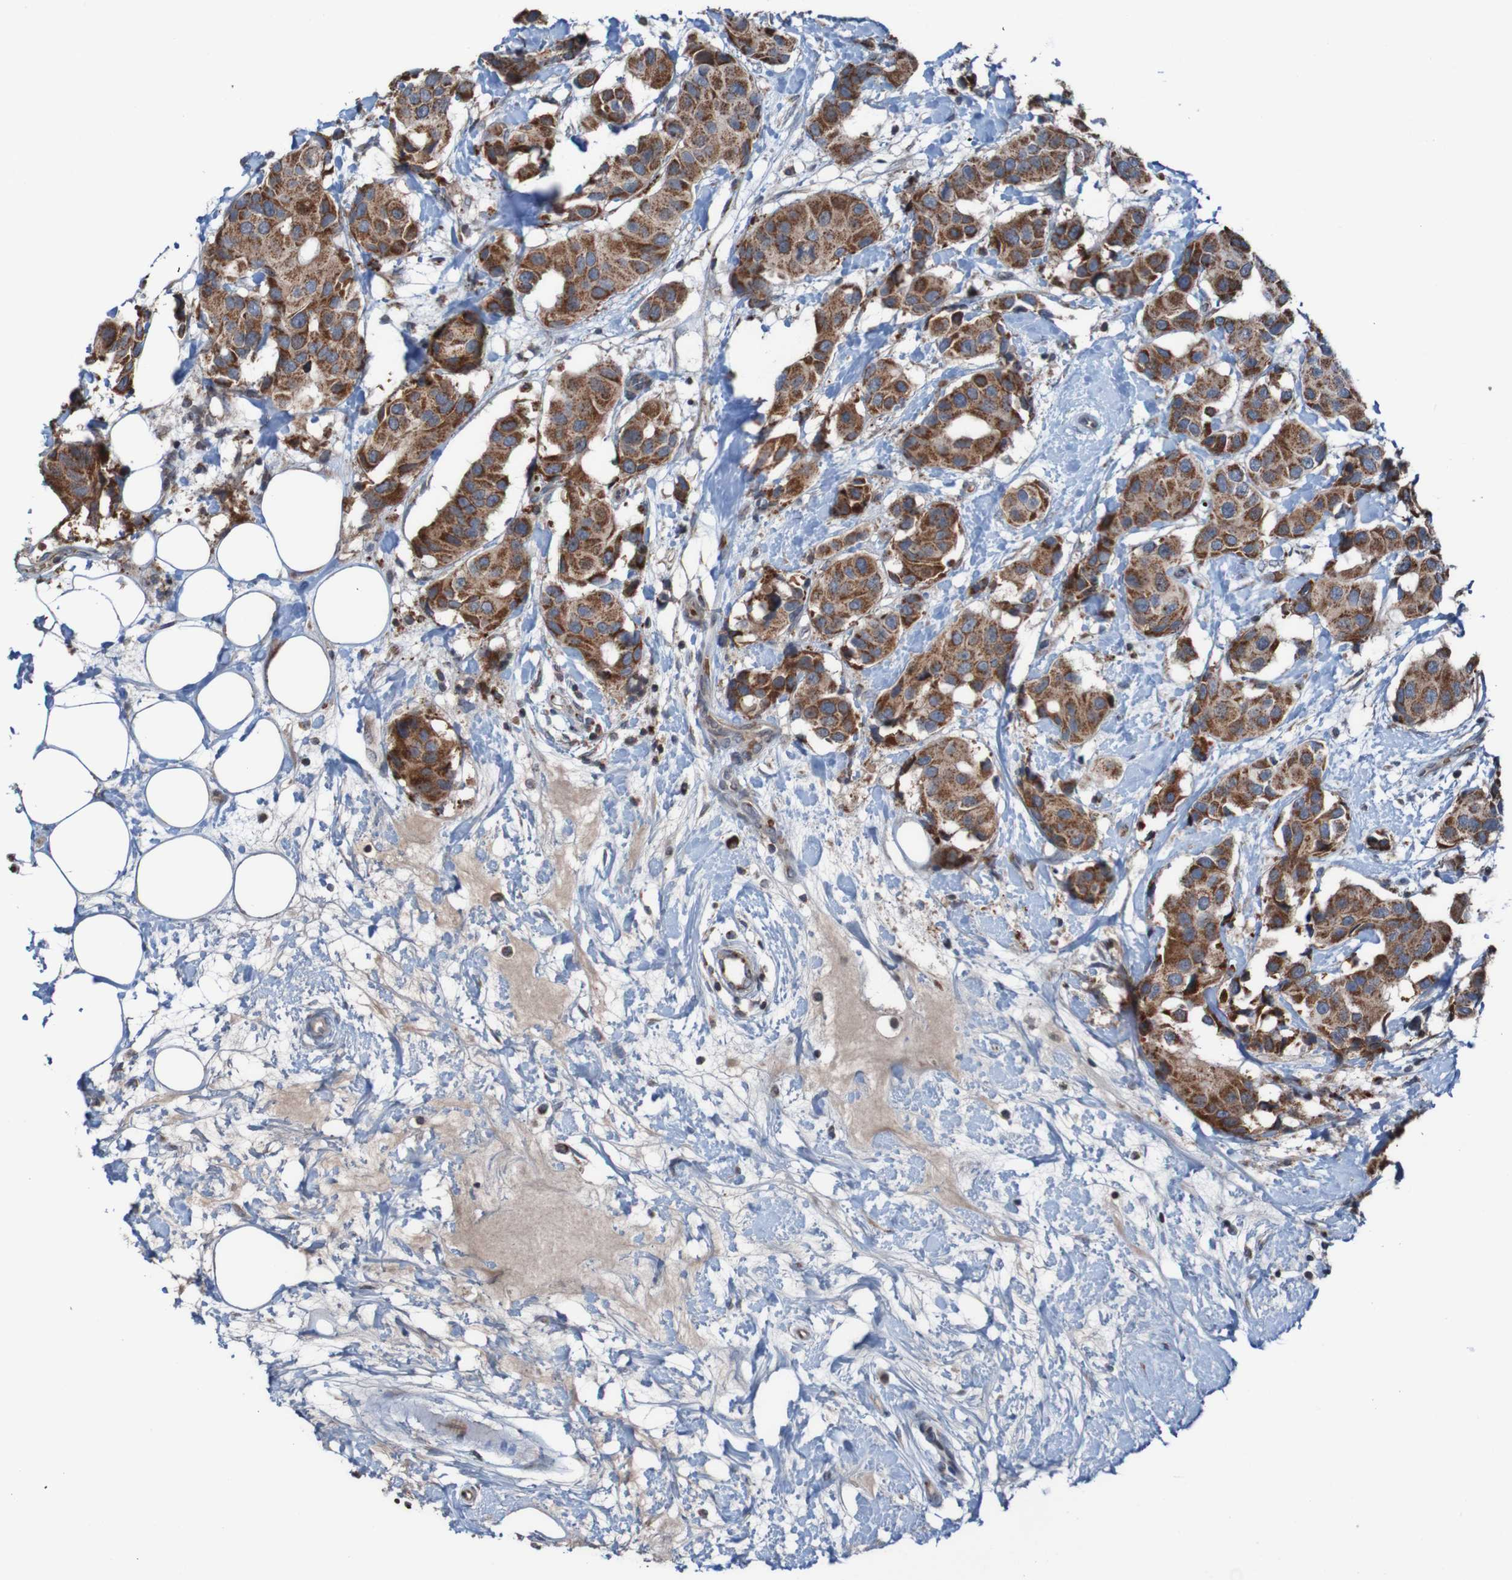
{"staining": {"intensity": "moderate", "quantity": ">75%", "location": "cytoplasmic/membranous"}, "tissue": "breast cancer", "cell_type": "Tumor cells", "image_type": "cancer", "snomed": [{"axis": "morphology", "description": "Normal tissue, NOS"}, {"axis": "morphology", "description": "Duct carcinoma"}, {"axis": "topography", "description": "Breast"}], "caption": "The immunohistochemical stain highlights moderate cytoplasmic/membranous staining in tumor cells of breast cancer (invasive ductal carcinoma) tissue. The staining was performed using DAB, with brown indicating positive protein expression. Nuclei are stained blue with hematoxylin.", "gene": "UNG", "patient": {"sex": "female", "age": 39}}